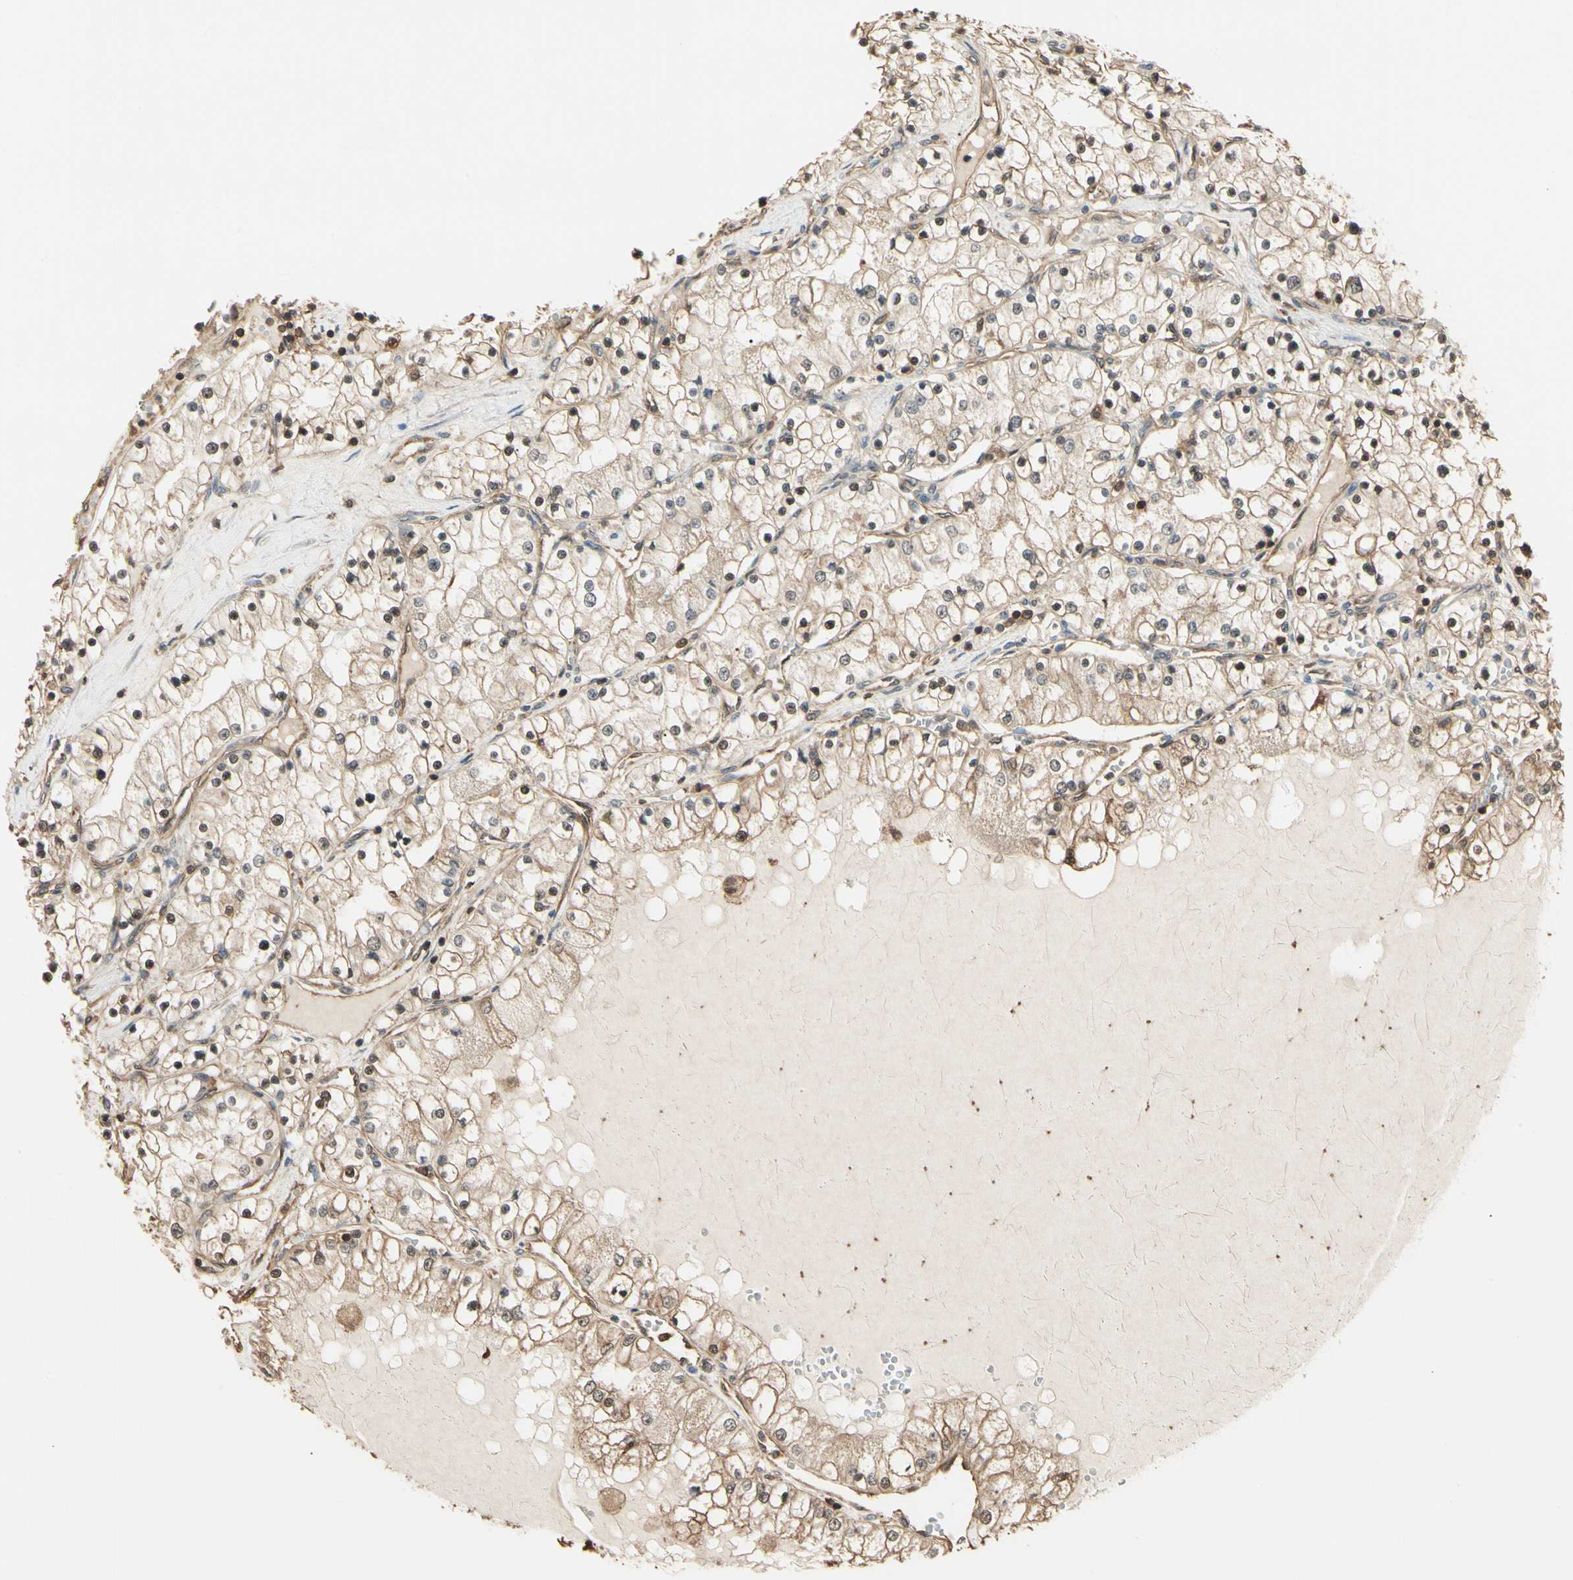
{"staining": {"intensity": "weak", "quantity": "25%-75%", "location": "cytoplasmic/membranous,nuclear"}, "tissue": "renal cancer", "cell_type": "Tumor cells", "image_type": "cancer", "snomed": [{"axis": "morphology", "description": "Adenocarcinoma, NOS"}, {"axis": "topography", "description": "Kidney"}], "caption": "The micrograph demonstrates immunohistochemical staining of renal cancer (adenocarcinoma). There is weak cytoplasmic/membranous and nuclear positivity is identified in about 25%-75% of tumor cells. (IHC, brightfield microscopy, high magnification).", "gene": "YWHAE", "patient": {"sex": "male", "age": 68}}